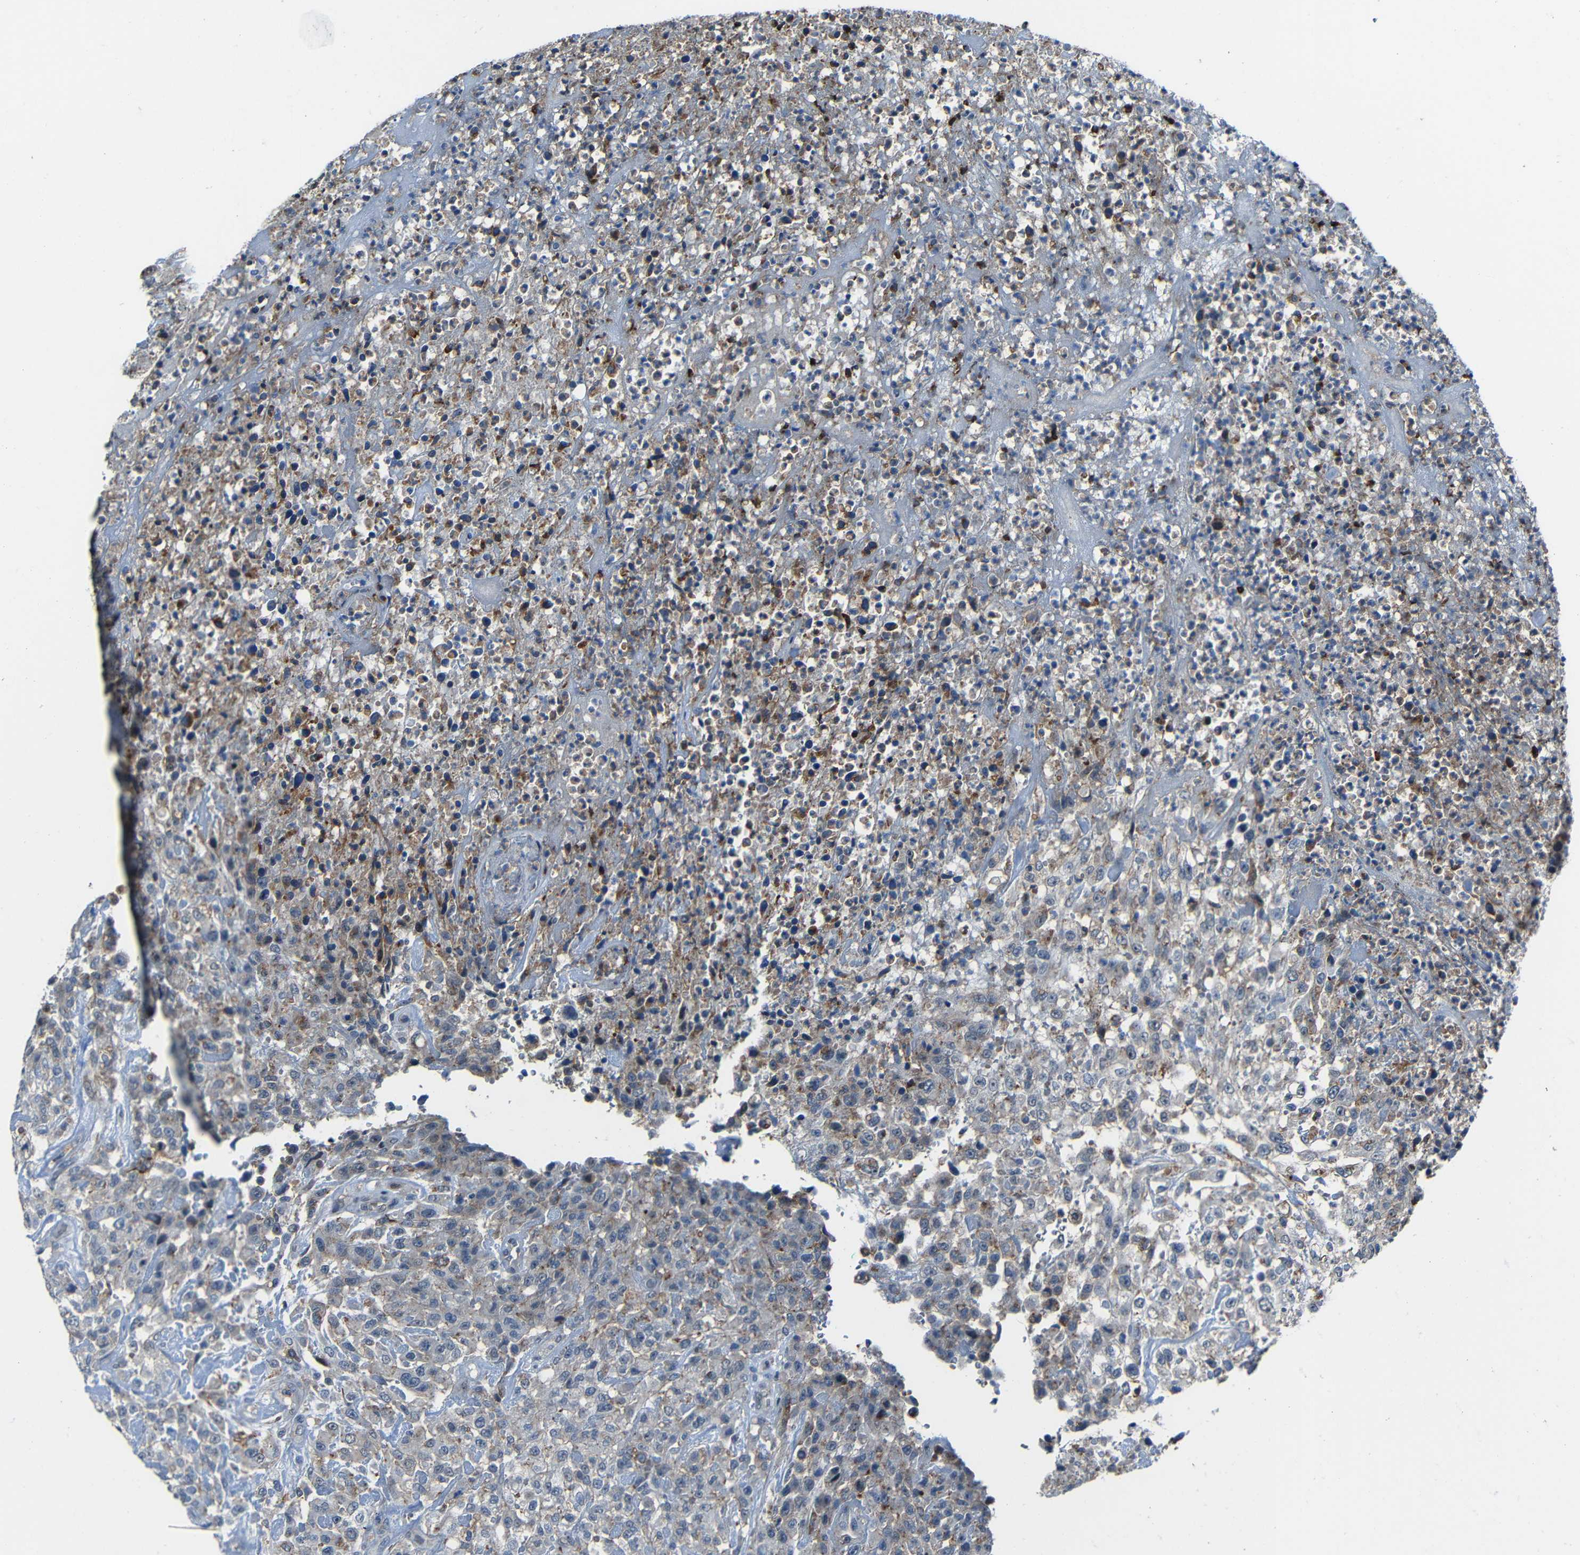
{"staining": {"intensity": "moderate", "quantity": "<25%", "location": "cytoplasmic/membranous"}, "tissue": "urothelial cancer", "cell_type": "Tumor cells", "image_type": "cancer", "snomed": [{"axis": "morphology", "description": "Urothelial carcinoma, High grade"}, {"axis": "topography", "description": "Urinary bladder"}], "caption": "DAB immunohistochemical staining of urothelial cancer demonstrates moderate cytoplasmic/membranous protein staining in about <25% of tumor cells.", "gene": "DNAJC5", "patient": {"sex": "male", "age": 46}}